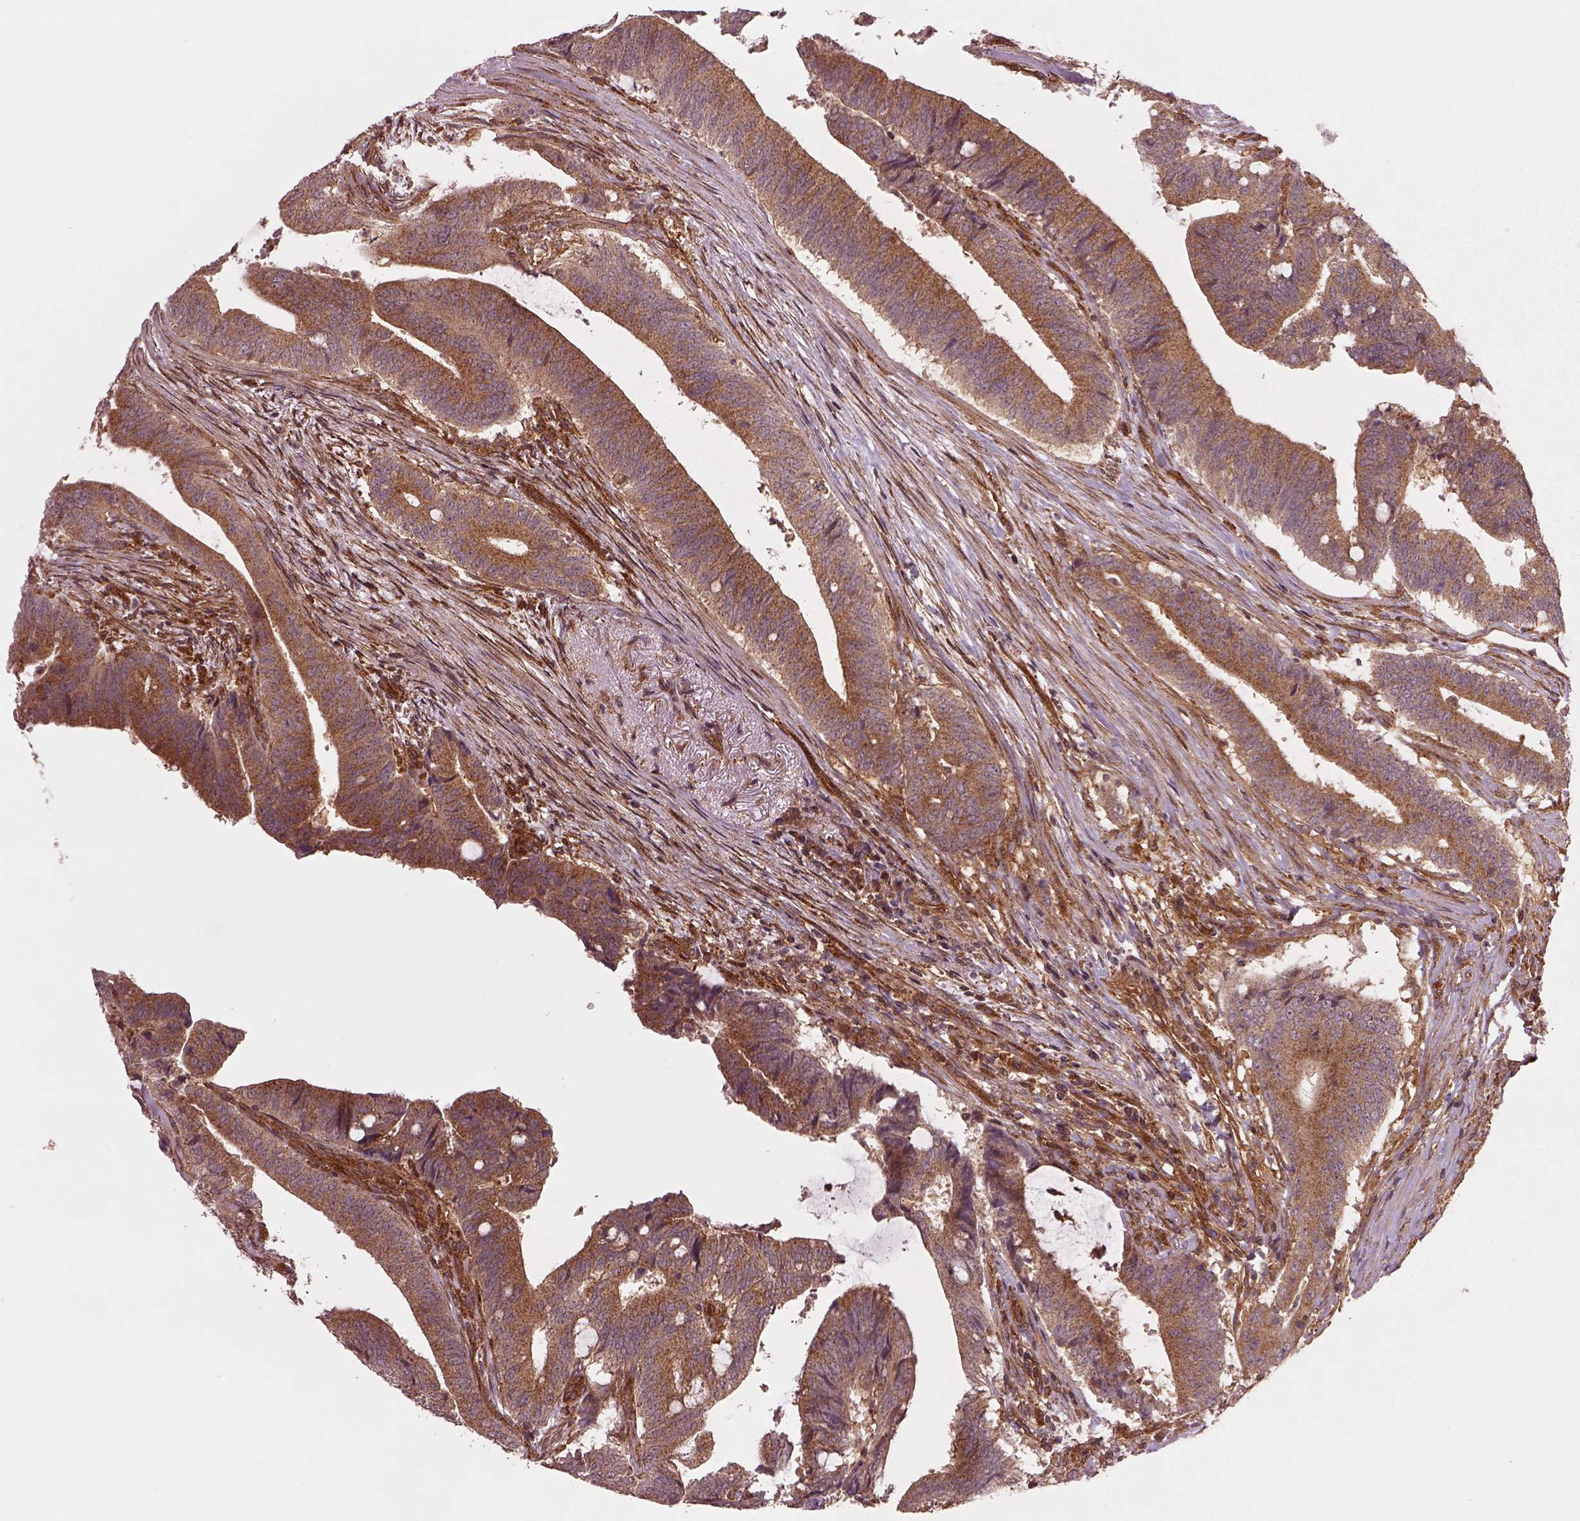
{"staining": {"intensity": "strong", "quantity": "25%-75%", "location": "cytoplasmic/membranous"}, "tissue": "colorectal cancer", "cell_type": "Tumor cells", "image_type": "cancer", "snomed": [{"axis": "morphology", "description": "Adenocarcinoma, NOS"}, {"axis": "topography", "description": "Colon"}], "caption": "A histopathology image showing strong cytoplasmic/membranous positivity in about 25%-75% of tumor cells in adenocarcinoma (colorectal), as visualized by brown immunohistochemical staining.", "gene": "WASHC2A", "patient": {"sex": "female", "age": 43}}